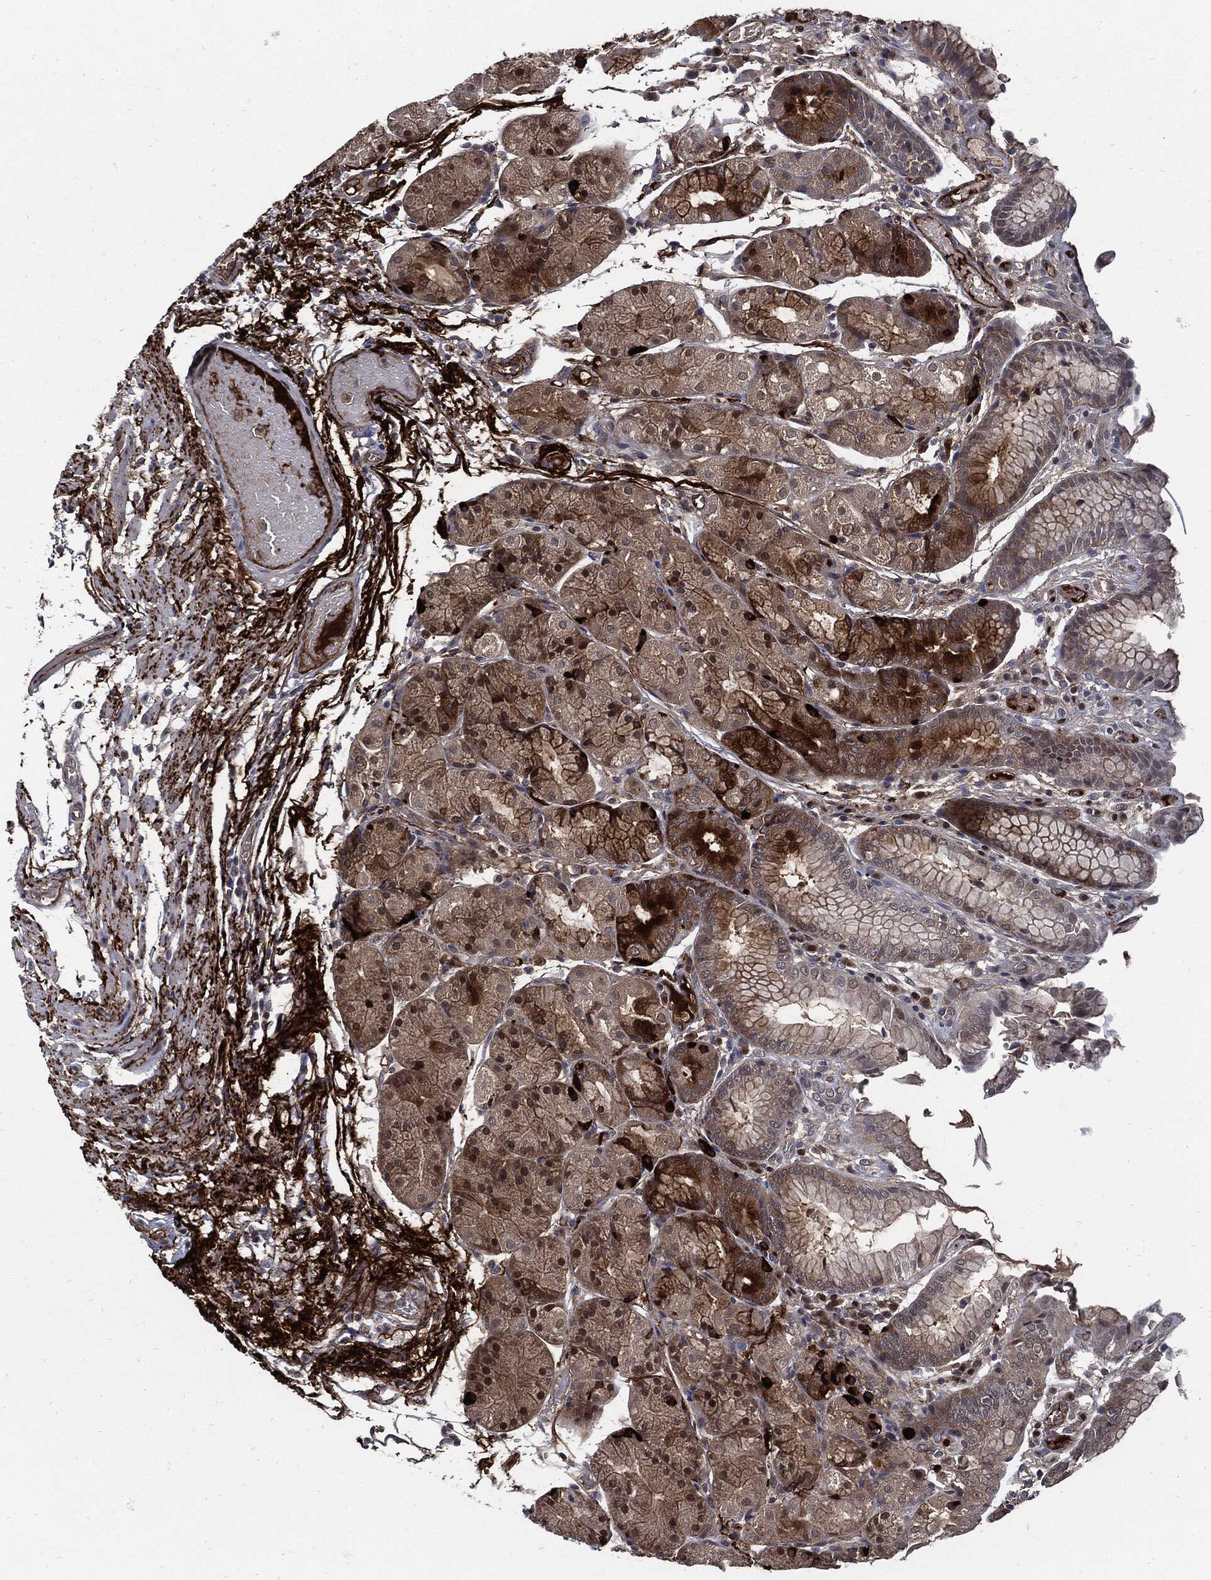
{"staining": {"intensity": "strong", "quantity": "<25%", "location": "cytoplasmic/membranous,nuclear"}, "tissue": "stomach", "cell_type": "Glandular cells", "image_type": "normal", "snomed": [{"axis": "morphology", "description": "Normal tissue, NOS"}, {"axis": "topography", "description": "Stomach, upper"}], "caption": "High-magnification brightfield microscopy of unremarkable stomach stained with DAB (3,3'-diaminobenzidine) (brown) and counterstained with hematoxylin (blue). glandular cells exhibit strong cytoplasmic/membranous,nuclear expression is identified in approximately<25% of cells.", "gene": "CLU", "patient": {"sex": "male", "age": 72}}